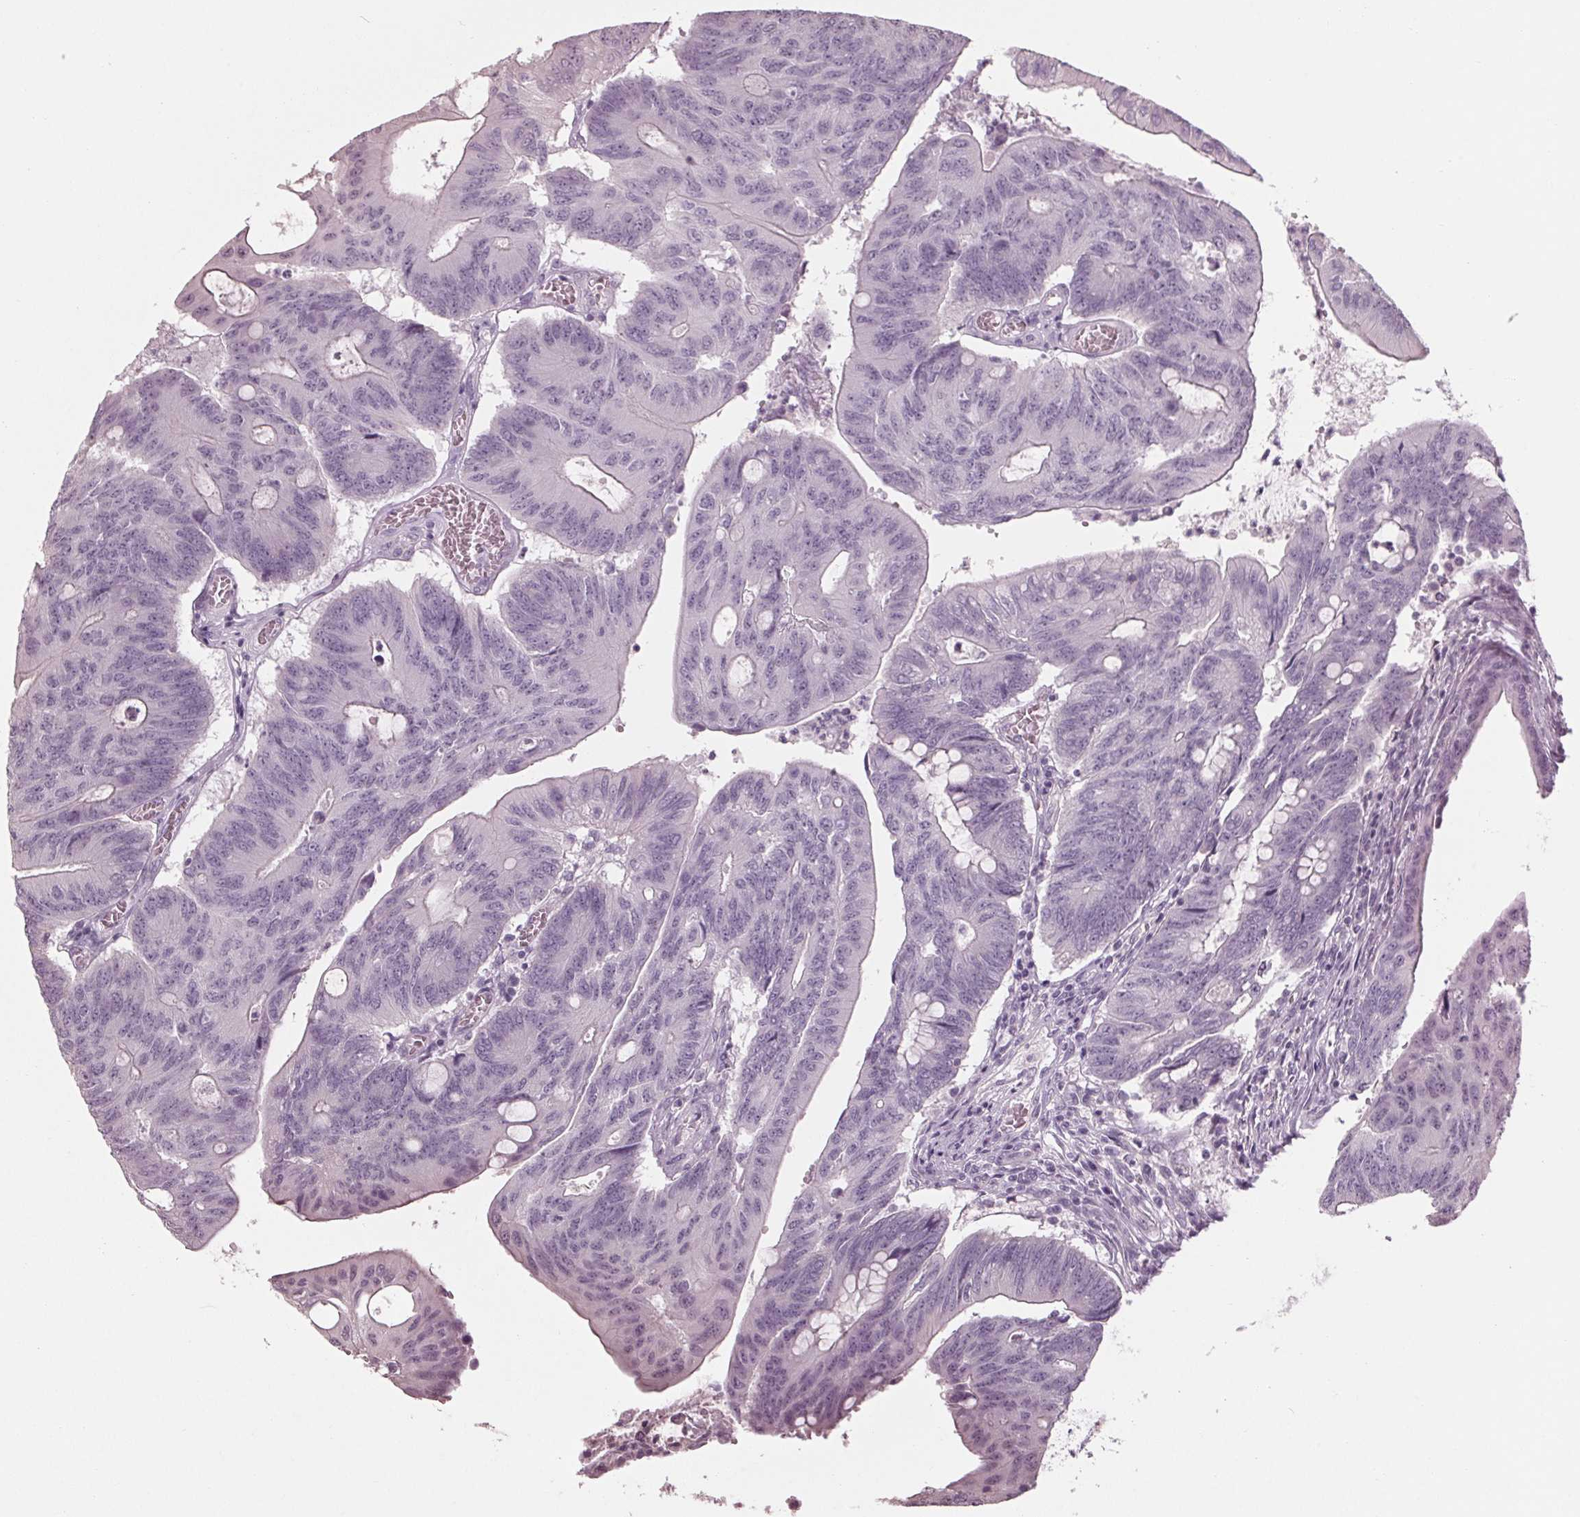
{"staining": {"intensity": "negative", "quantity": "none", "location": "none"}, "tissue": "colorectal cancer", "cell_type": "Tumor cells", "image_type": "cancer", "snomed": [{"axis": "morphology", "description": "Adenocarcinoma, NOS"}, {"axis": "topography", "description": "Colon"}], "caption": "Protein analysis of colorectal cancer shows no significant staining in tumor cells.", "gene": "TNNC2", "patient": {"sex": "male", "age": 65}}